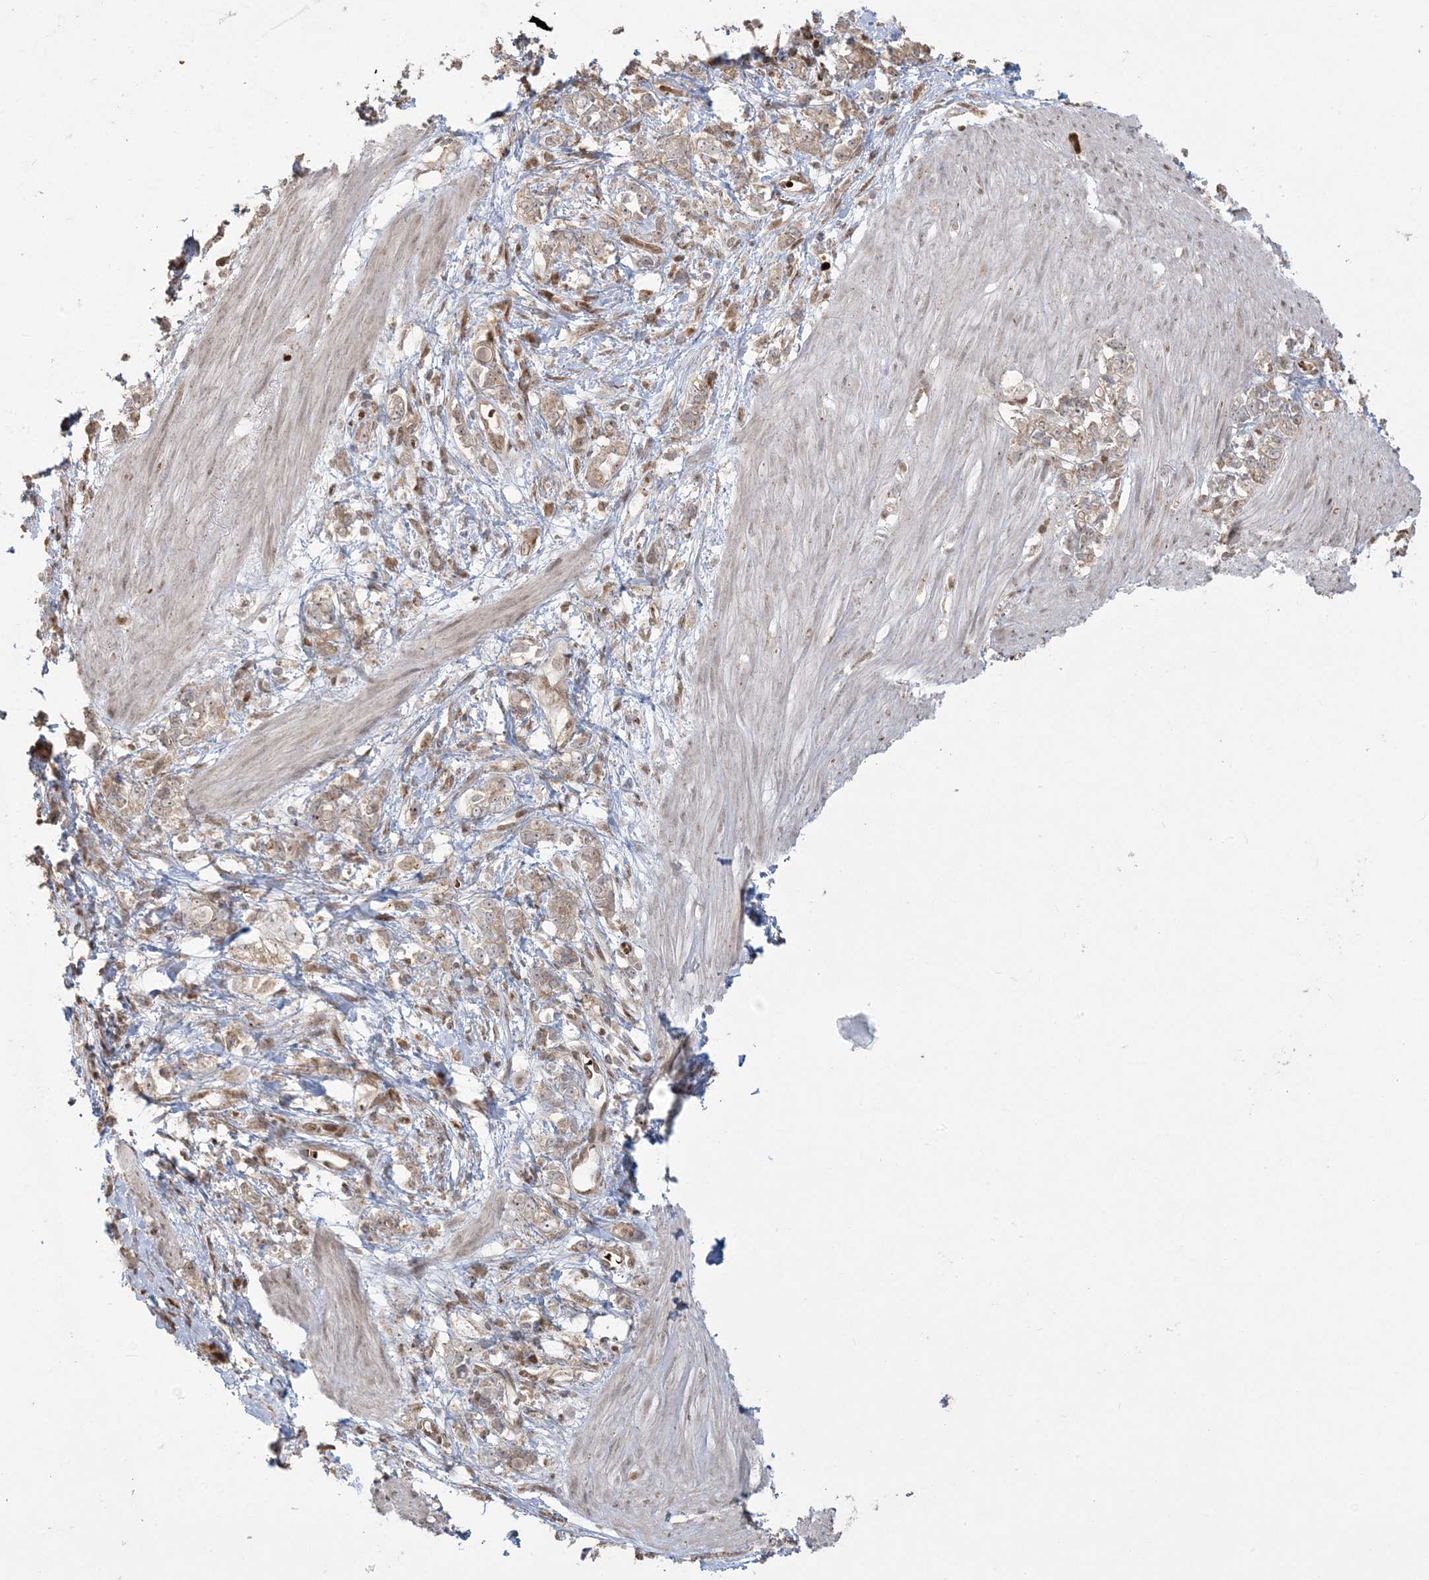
{"staining": {"intensity": "weak", "quantity": ">75%", "location": "cytoplasmic/membranous"}, "tissue": "stomach cancer", "cell_type": "Tumor cells", "image_type": "cancer", "snomed": [{"axis": "morphology", "description": "Adenocarcinoma, NOS"}, {"axis": "topography", "description": "Stomach"}], "caption": "Immunohistochemical staining of stomach adenocarcinoma reveals weak cytoplasmic/membranous protein positivity in approximately >75% of tumor cells.", "gene": "ABCF3", "patient": {"sex": "female", "age": 76}}